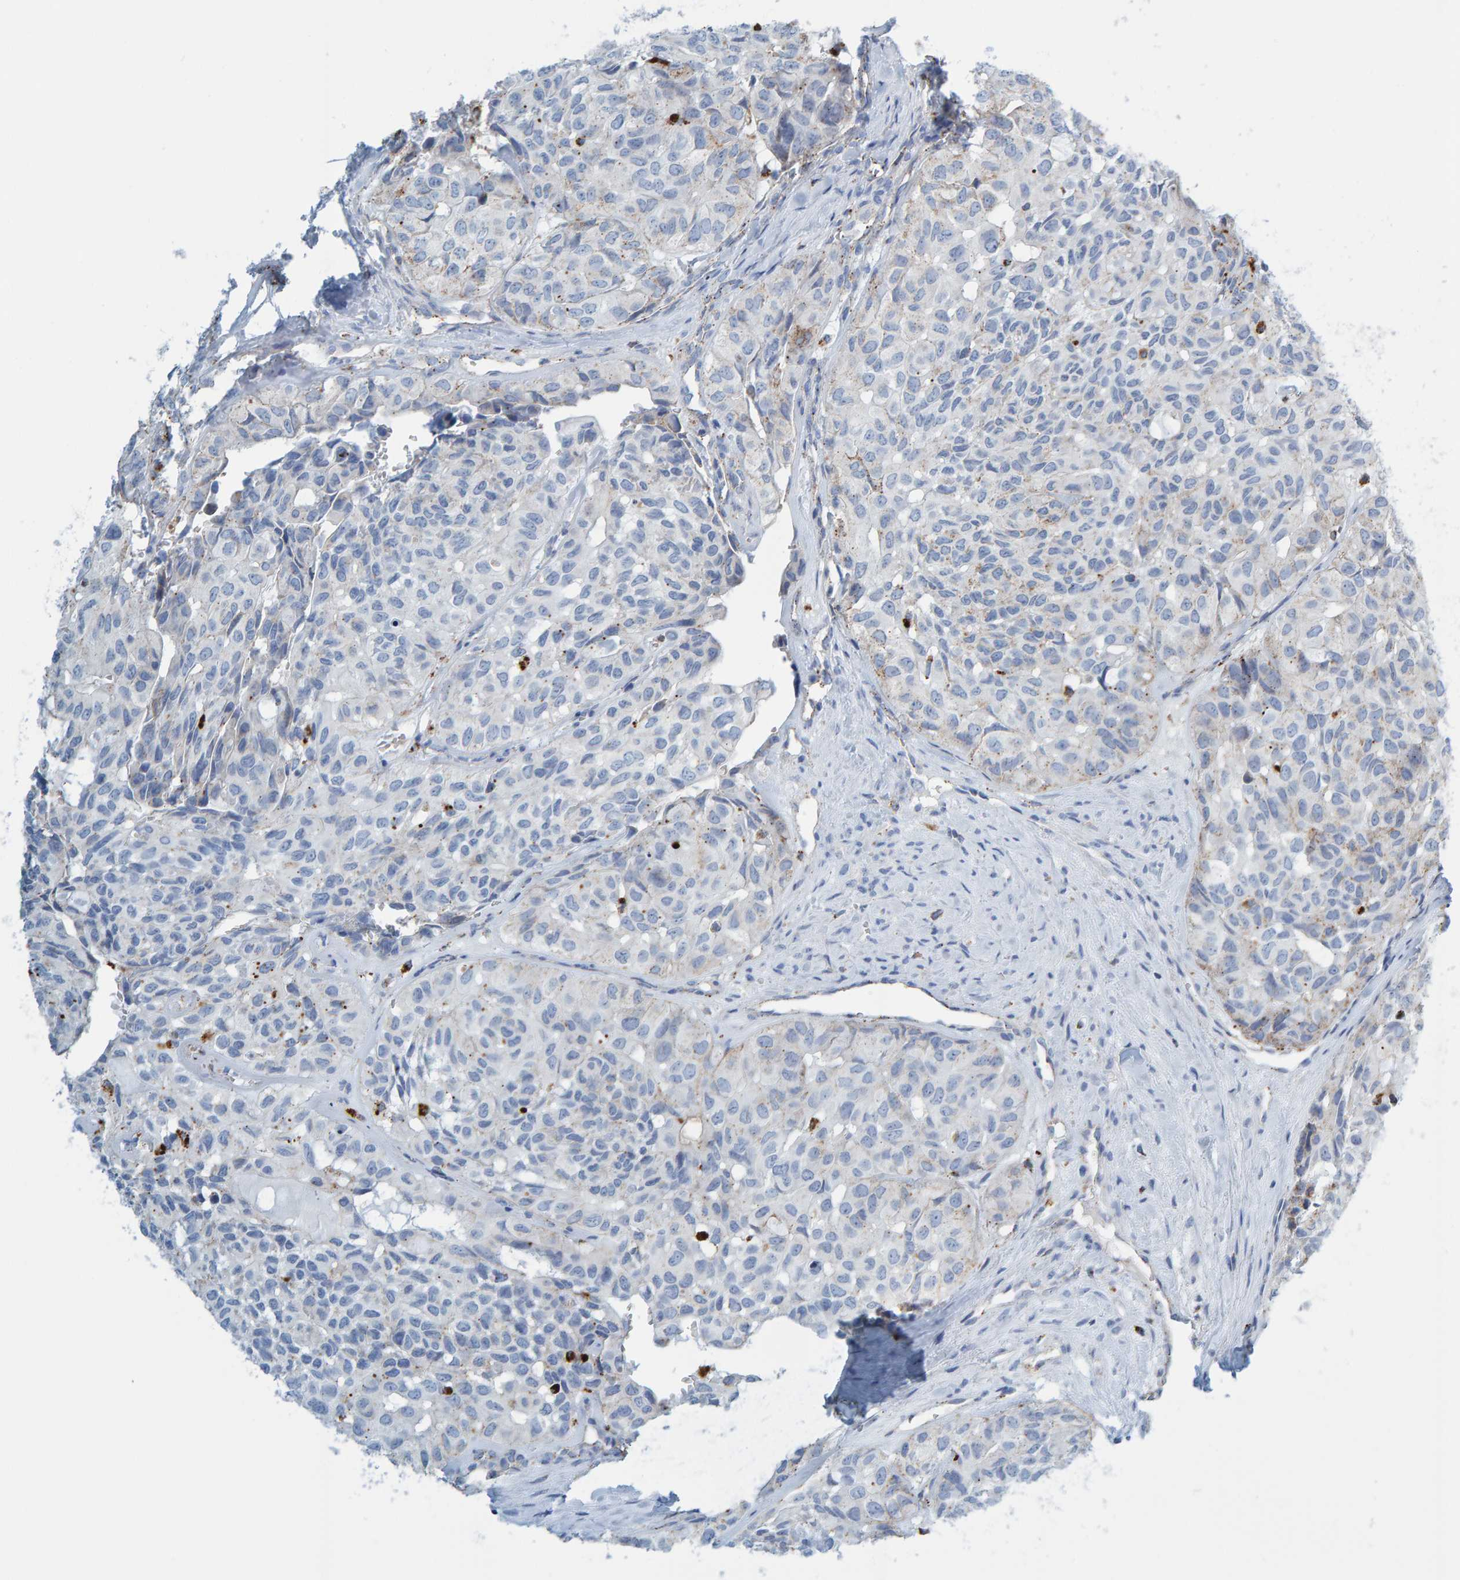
{"staining": {"intensity": "negative", "quantity": "none", "location": "none"}, "tissue": "head and neck cancer", "cell_type": "Tumor cells", "image_type": "cancer", "snomed": [{"axis": "morphology", "description": "Adenocarcinoma, NOS"}, {"axis": "topography", "description": "Salivary gland, NOS"}, {"axis": "topography", "description": "Head-Neck"}], "caption": "This is a histopathology image of IHC staining of head and neck cancer (adenocarcinoma), which shows no staining in tumor cells.", "gene": "BIN3", "patient": {"sex": "female", "age": 76}}